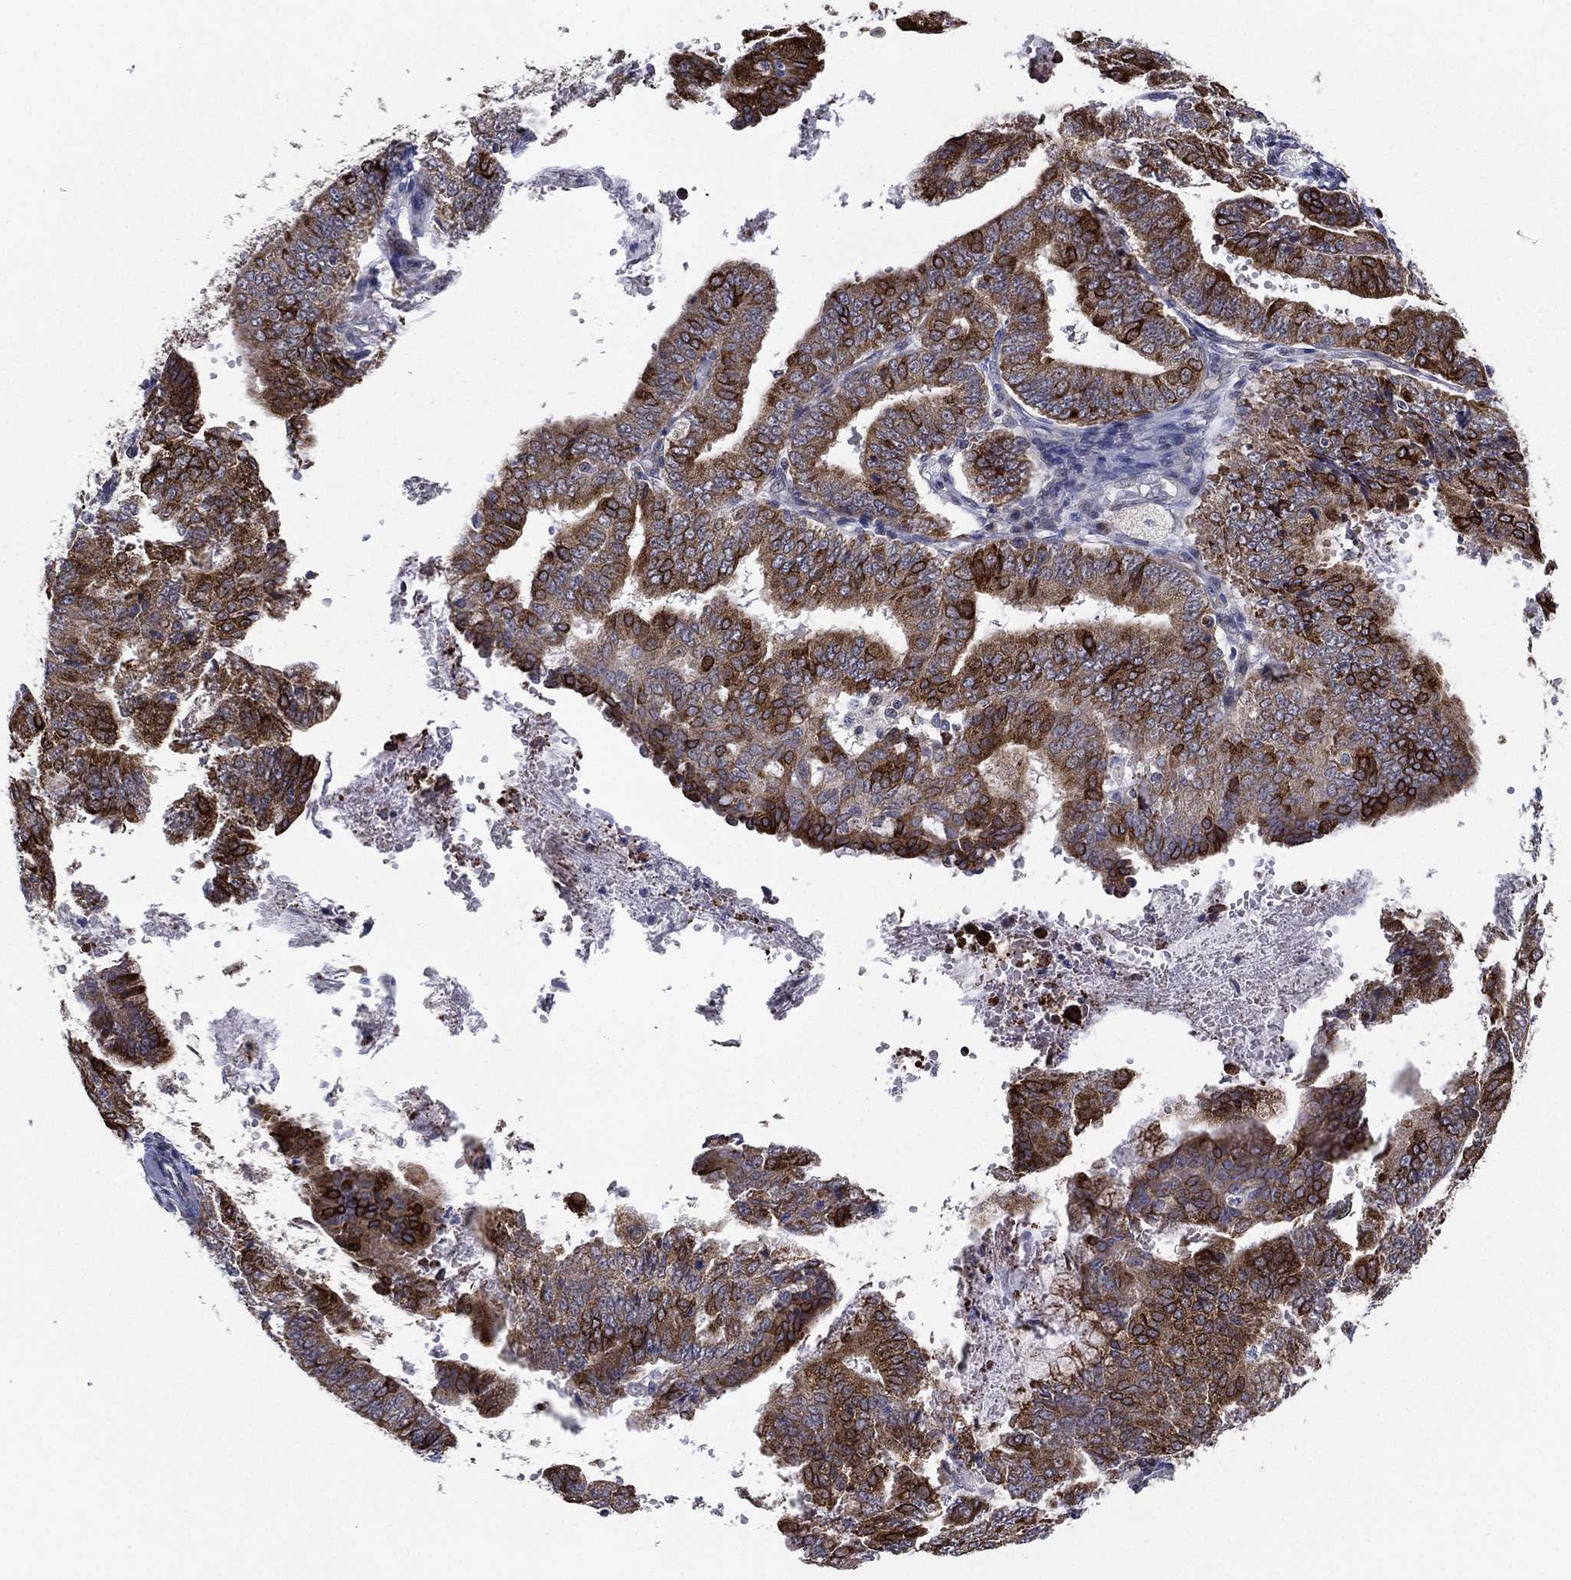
{"staining": {"intensity": "strong", "quantity": "25%-75%", "location": "cytoplasmic/membranous"}, "tissue": "endometrial cancer", "cell_type": "Tumor cells", "image_type": "cancer", "snomed": [{"axis": "morphology", "description": "Adenocarcinoma, NOS"}, {"axis": "topography", "description": "Endometrium"}], "caption": "Immunohistochemical staining of human endometrial adenocarcinoma shows strong cytoplasmic/membranous protein expression in approximately 25%-75% of tumor cells.", "gene": "KAT14", "patient": {"sex": "female", "age": 63}}